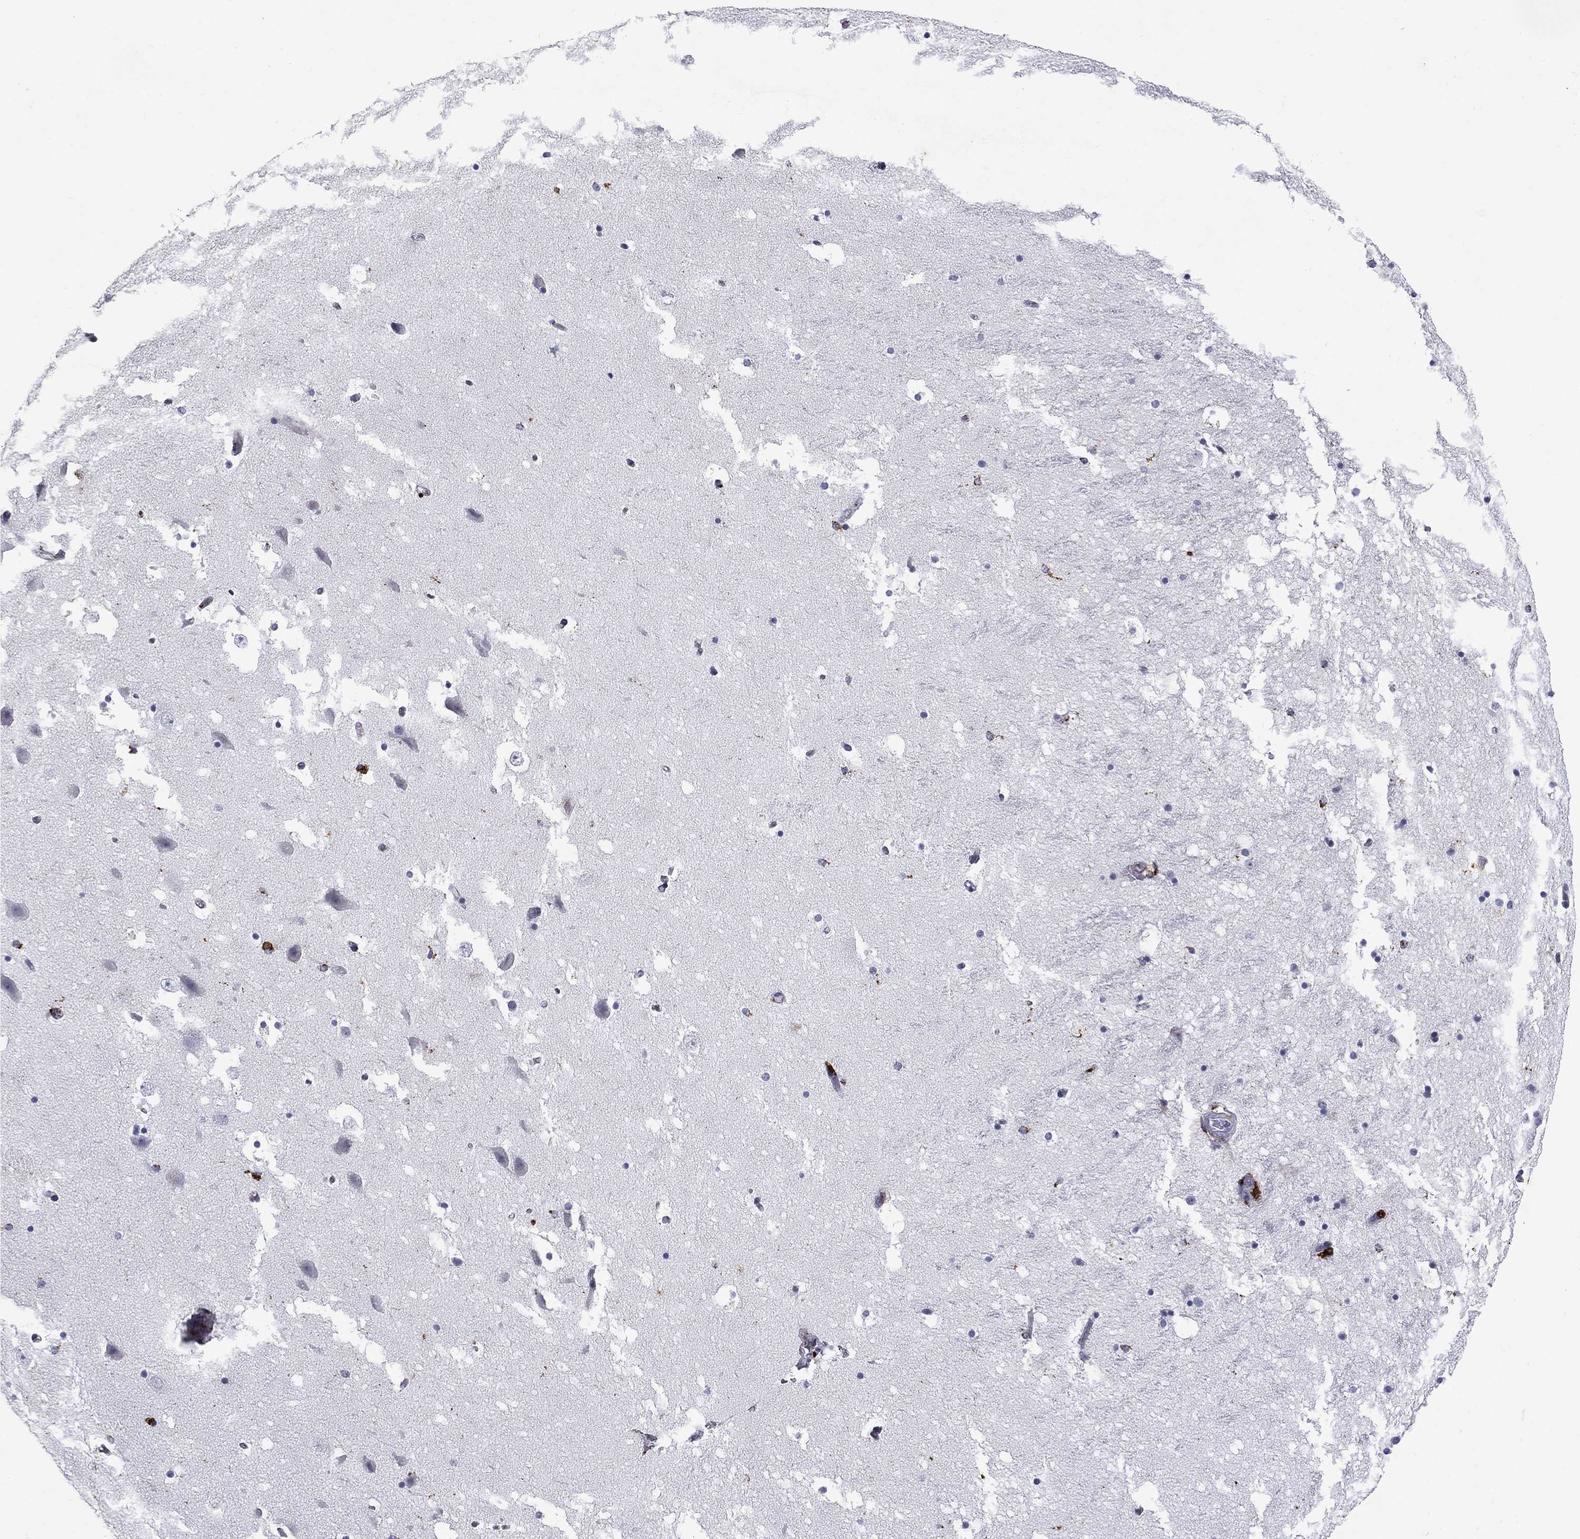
{"staining": {"intensity": "negative", "quantity": "none", "location": "none"}, "tissue": "hippocampus", "cell_type": "Glial cells", "image_type": "normal", "snomed": [{"axis": "morphology", "description": "Normal tissue, NOS"}, {"axis": "topography", "description": "Hippocampus"}], "caption": "IHC image of normal hippocampus: human hippocampus stained with DAB (3,3'-diaminobenzidine) demonstrates no significant protein positivity in glial cells. Nuclei are stained in blue.", "gene": "MADCAM1", "patient": {"sex": "male", "age": 51}}